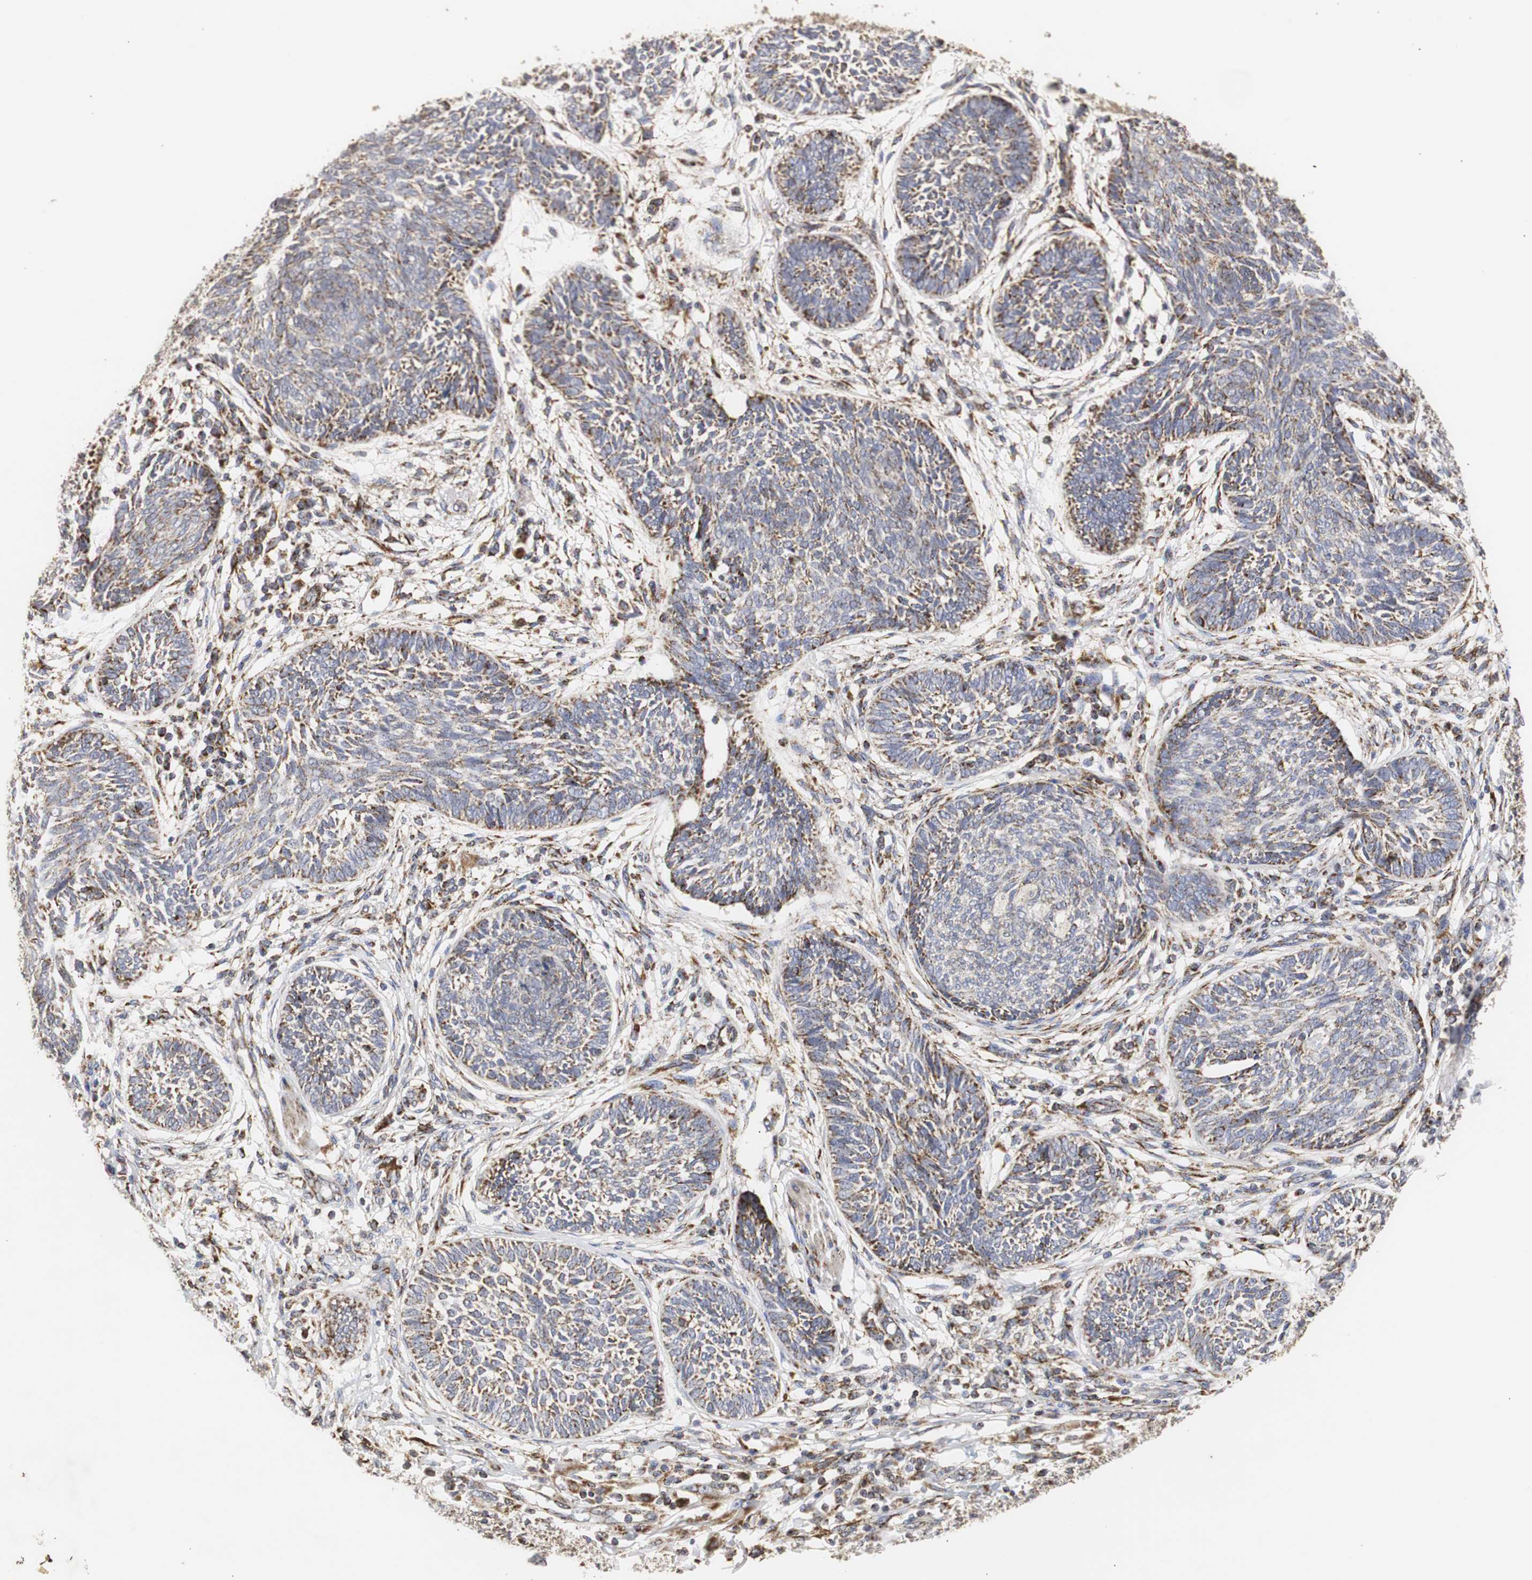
{"staining": {"intensity": "strong", "quantity": ">75%", "location": "cytoplasmic/membranous"}, "tissue": "skin cancer", "cell_type": "Tumor cells", "image_type": "cancer", "snomed": [{"axis": "morphology", "description": "Papilloma, NOS"}, {"axis": "morphology", "description": "Basal cell carcinoma"}, {"axis": "topography", "description": "Skin"}], "caption": "Protein staining of skin papilloma tissue reveals strong cytoplasmic/membranous positivity in approximately >75% of tumor cells. (IHC, brightfield microscopy, high magnification).", "gene": "HSD17B10", "patient": {"sex": "male", "age": 87}}